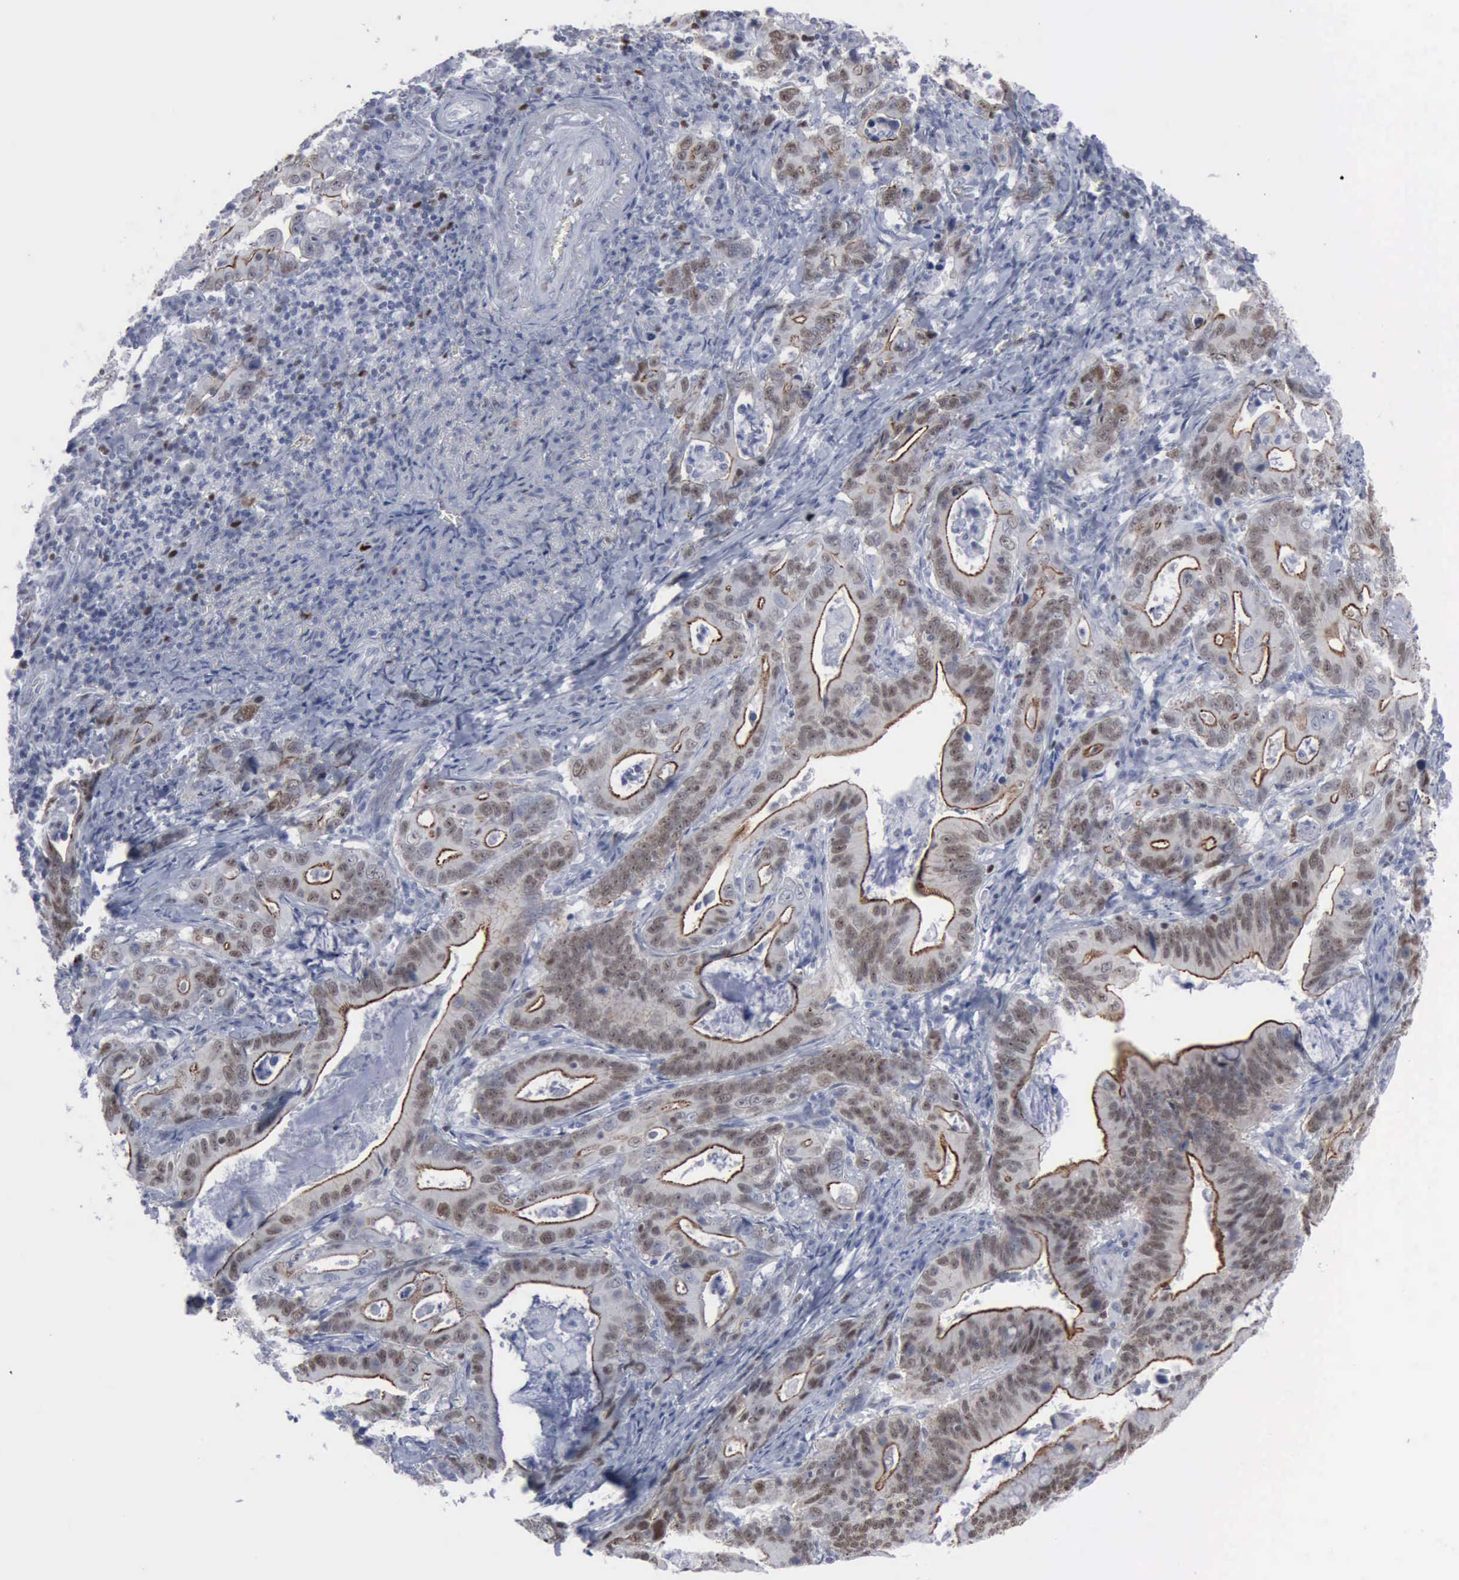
{"staining": {"intensity": "strong", "quantity": "<25%", "location": "cytoplasmic/membranous"}, "tissue": "stomach cancer", "cell_type": "Tumor cells", "image_type": "cancer", "snomed": [{"axis": "morphology", "description": "Adenocarcinoma, NOS"}, {"axis": "topography", "description": "Stomach, upper"}], "caption": "Approximately <25% of tumor cells in human adenocarcinoma (stomach) demonstrate strong cytoplasmic/membranous protein expression as visualized by brown immunohistochemical staining.", "gene": "MCM5", "patient": {"sex": "male", "age": 63}}